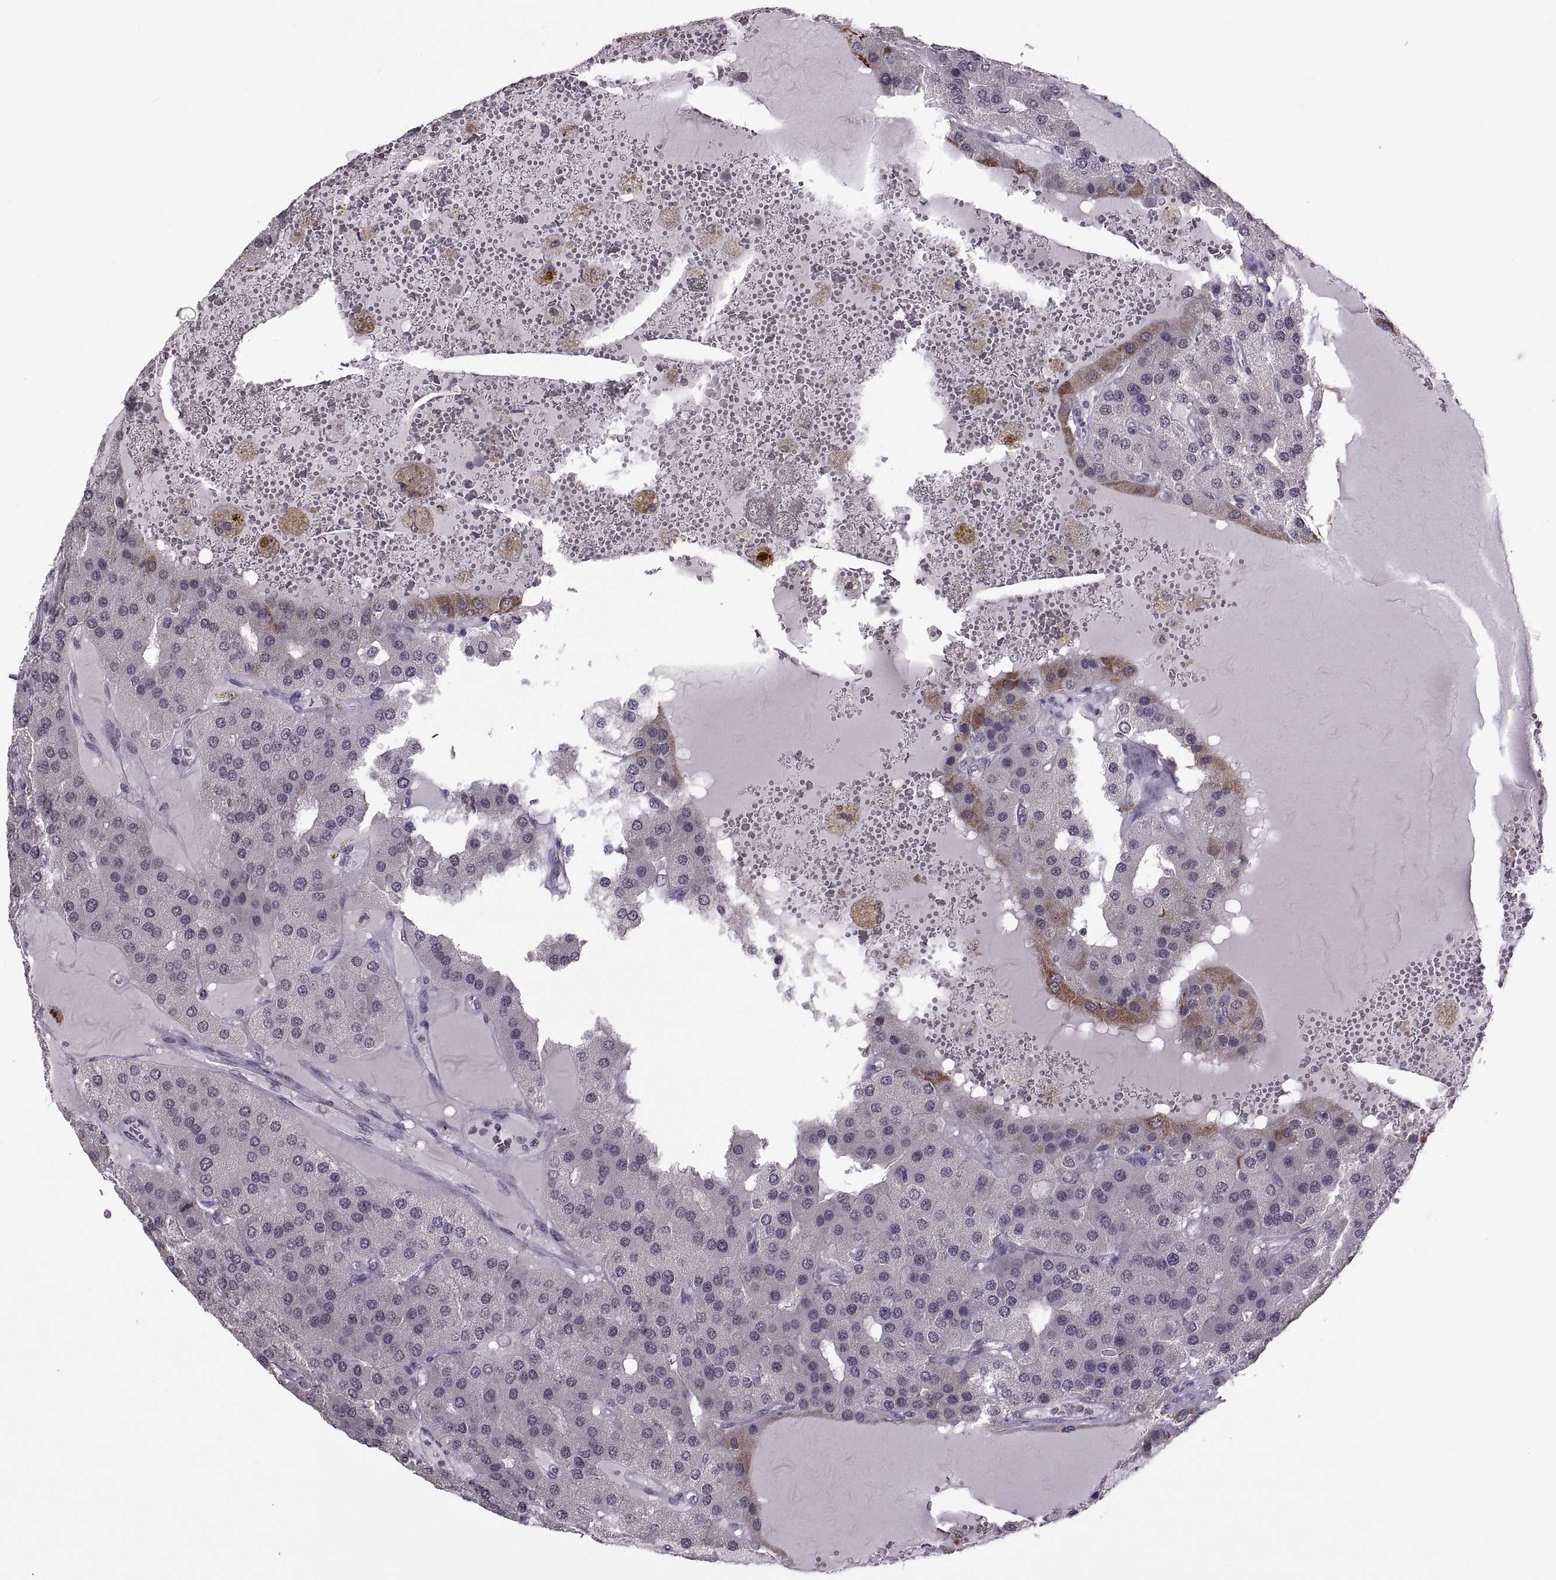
{"staining": {"intensity": "negative", "quantity": "none", "location": "none"}, "tissue": "parathyroid gland", "cell_type": "Glandular cells", "image_type": "normal", "snomed": [{"axis": "morphology", "description": "Normal tissue, NOS"}, {"axis": "morphology", "description": "Adenoma, NOS"}, {"axis": "topography", "description": "Parathyroid gland"}], "caption": "Immunohistochemistry (IHC) micrograph of benign parathyroid gland: human parathyroid gland stained with DAB reveals no significant protein positivity in glandular cells. The staining was performed using DAB (3,3'-diaminobenzidine) to visualize the protein expression in brown, while the nuclei were stained in blue with hematoxylin (Magnification: 20x).", "gene": "OTP", "patient": {"sex": "female", "age": 86}}